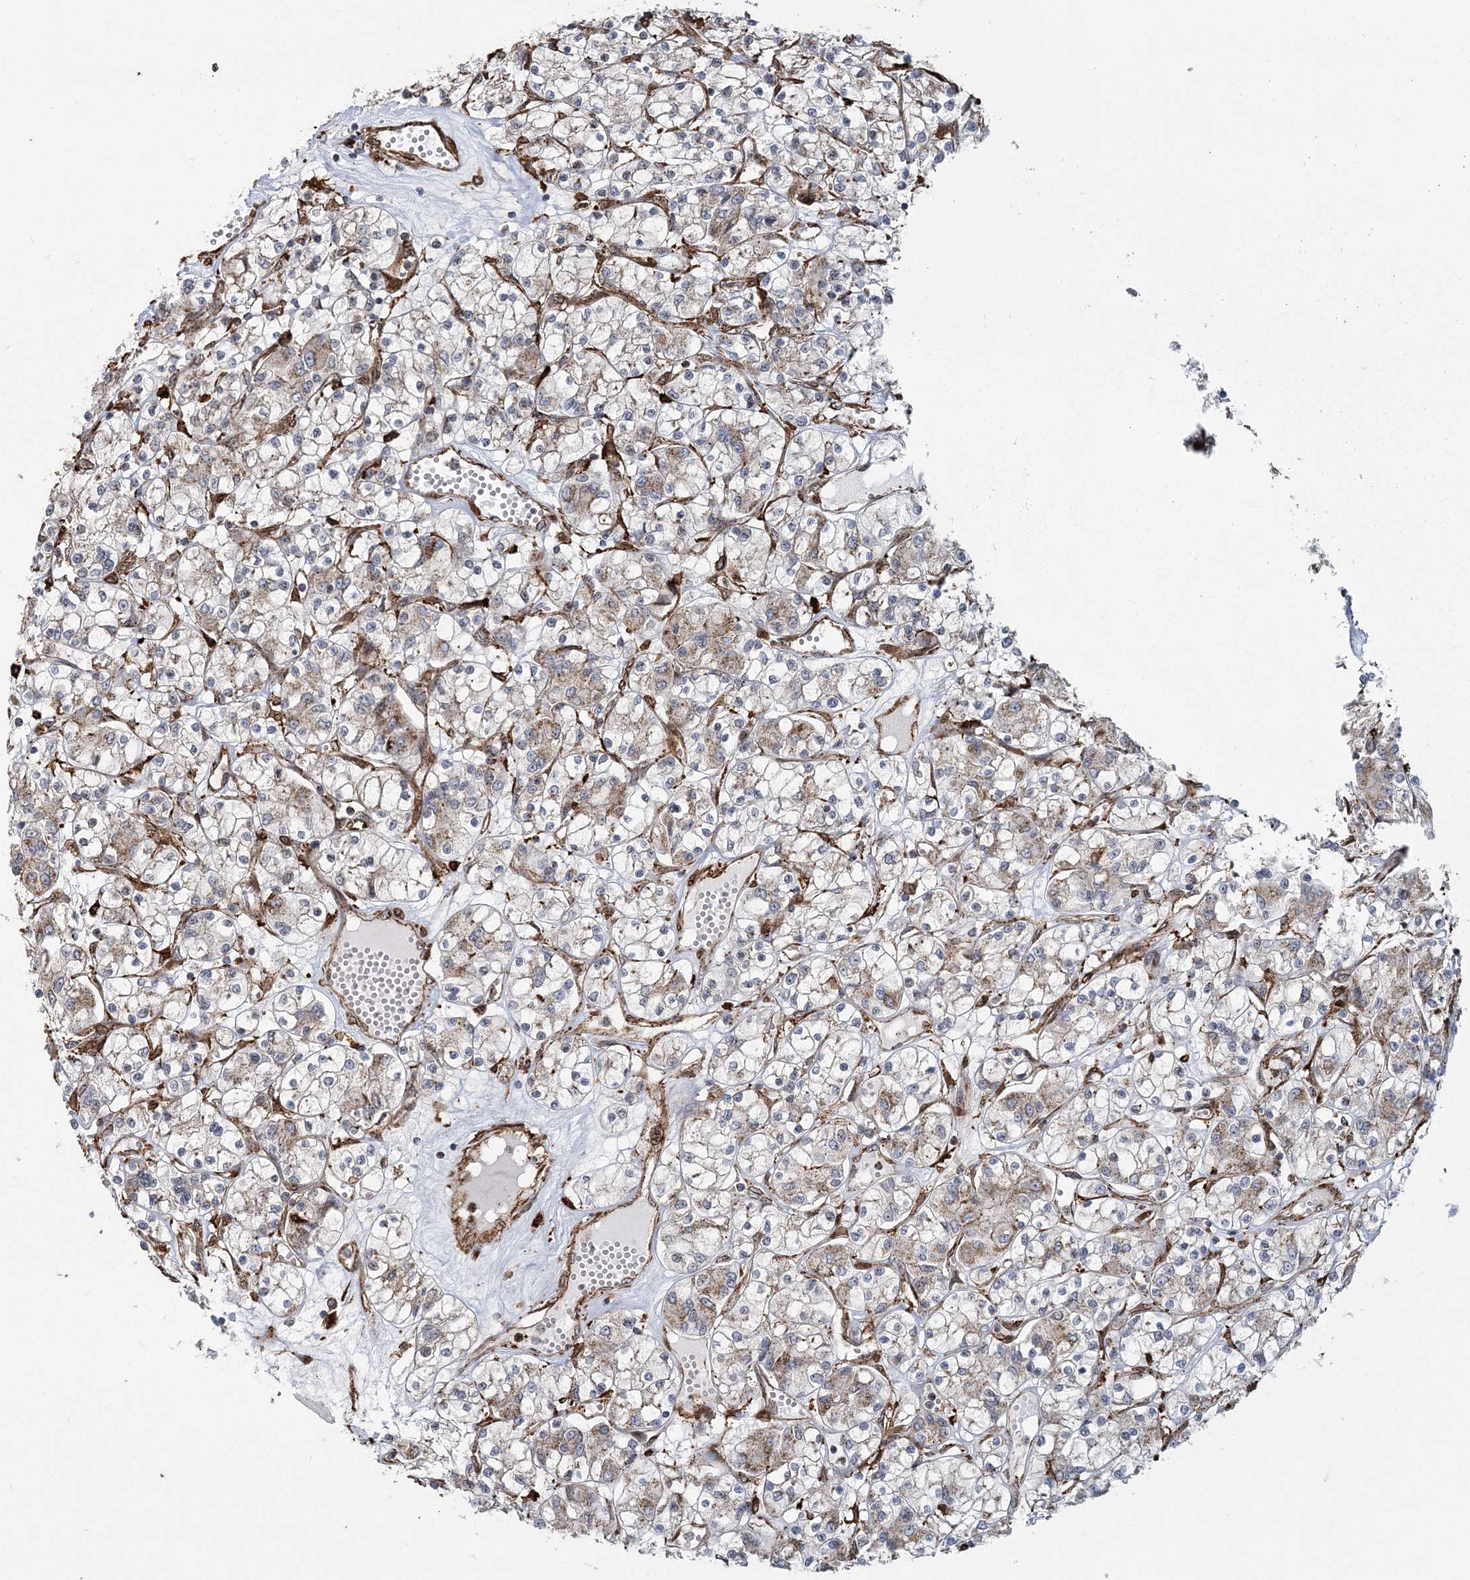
{"staining": {"intensity": "weak", "quantity": "25%-75%", "location": "cytoplasmic/membranous"}, "tissue": "renal cancer", "cell_type": "Tumor cells", "image_type": "cancer", "snomed": [{"axis": "morphology", "description": "Adenocarcinoma, NOS"}, {"axis": "topography", "description": "Kidney"}], "caption": "Protein expression analysis of renal adenocarcinoma exhibits weak cytoplasmic/membranous expression in about 25%-75% of tumor cells.", "gene": "TRAF3IP2", "patient": {"sex": "female", "age": 59}}